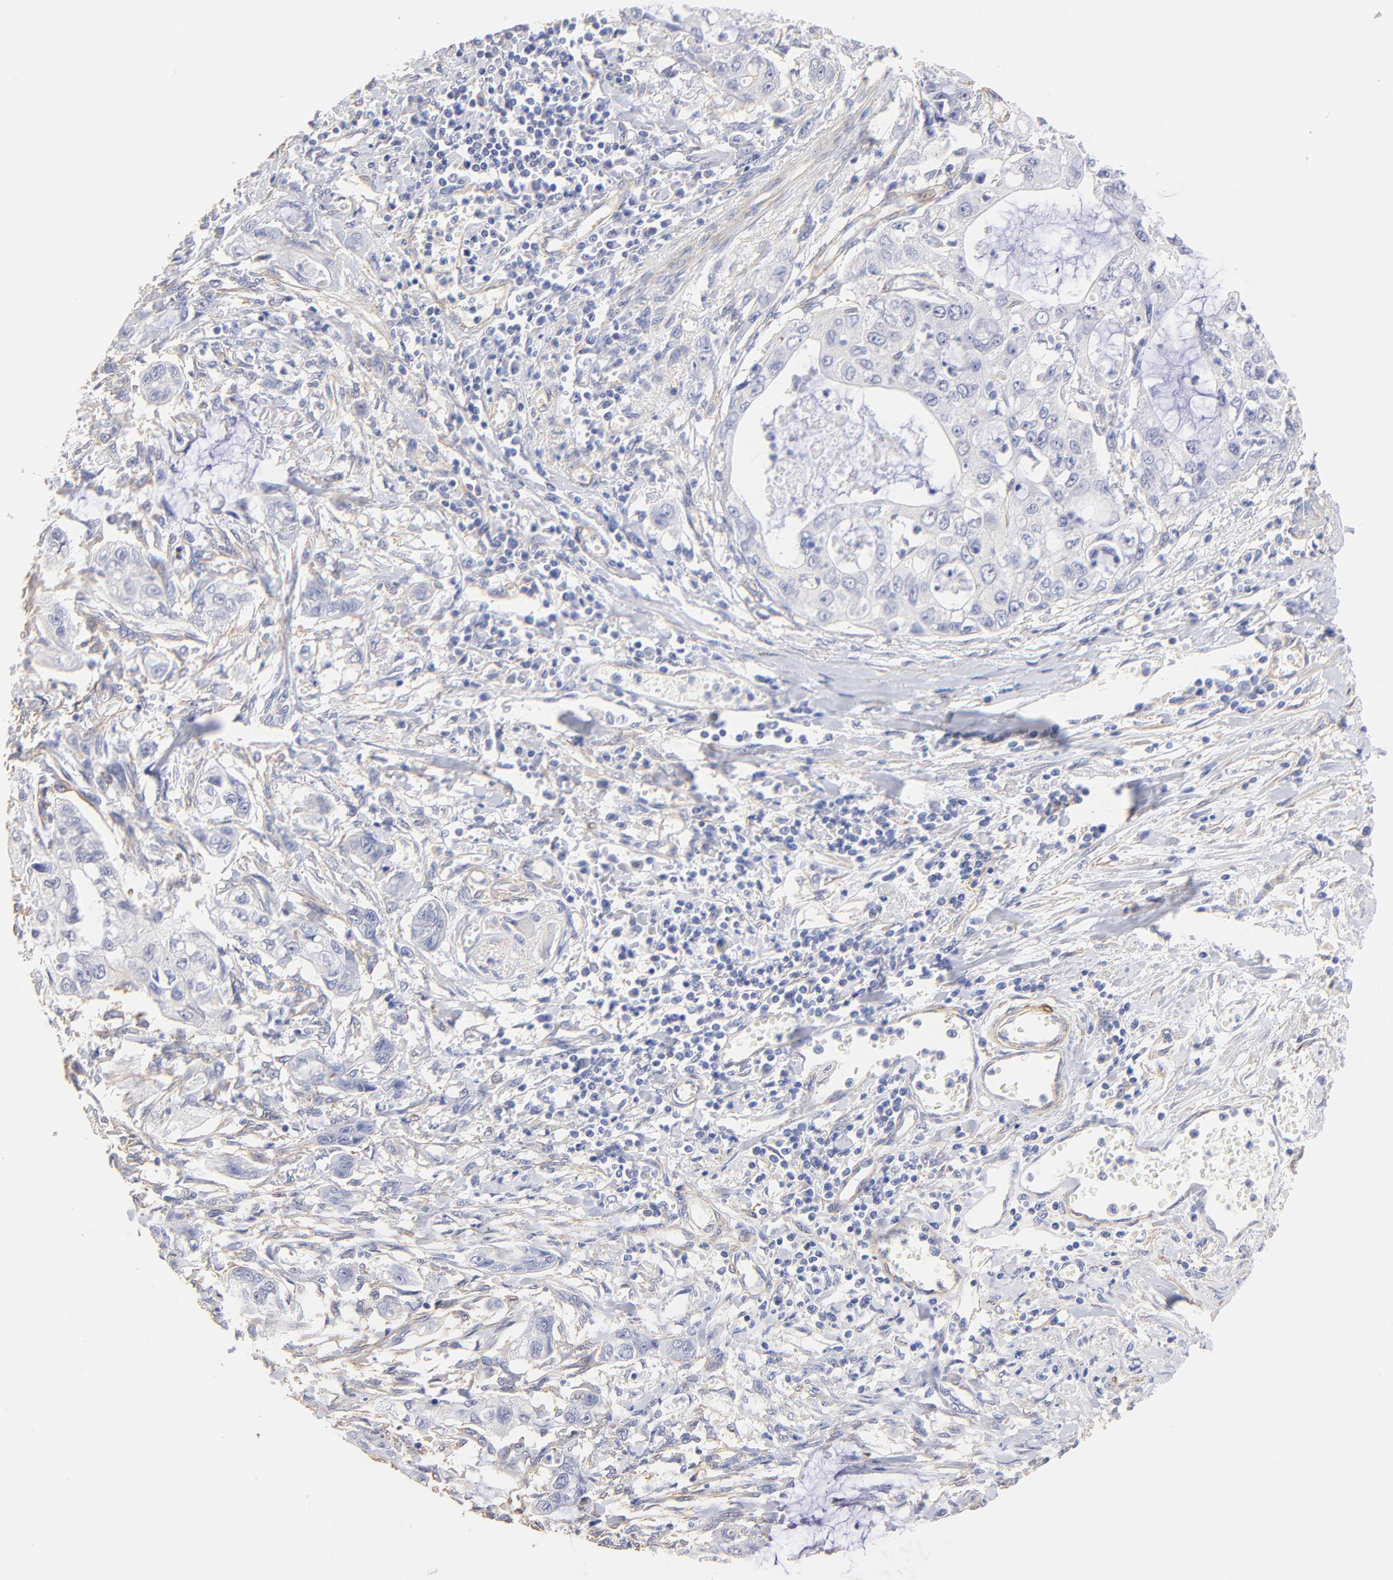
{"staining": {"intensity": "negative", "quantity": "none", "location": "none"}, "tissue": "stomach cancer", "cell_type": "Tumor cells", "image_type": "cancer", "snomed": [{"axis": "morphology", "description": "Adenocarcinoma, NOS"}, {"axis": "topography", "description": "Stomach, upper"}], "caption": "This is an IHC histopathology image of human adenocarcinoma (stomach). There is no expression in tumor cells.", "gene": "ACTRT1", "patient": {"sex": "female", "age": 52}}